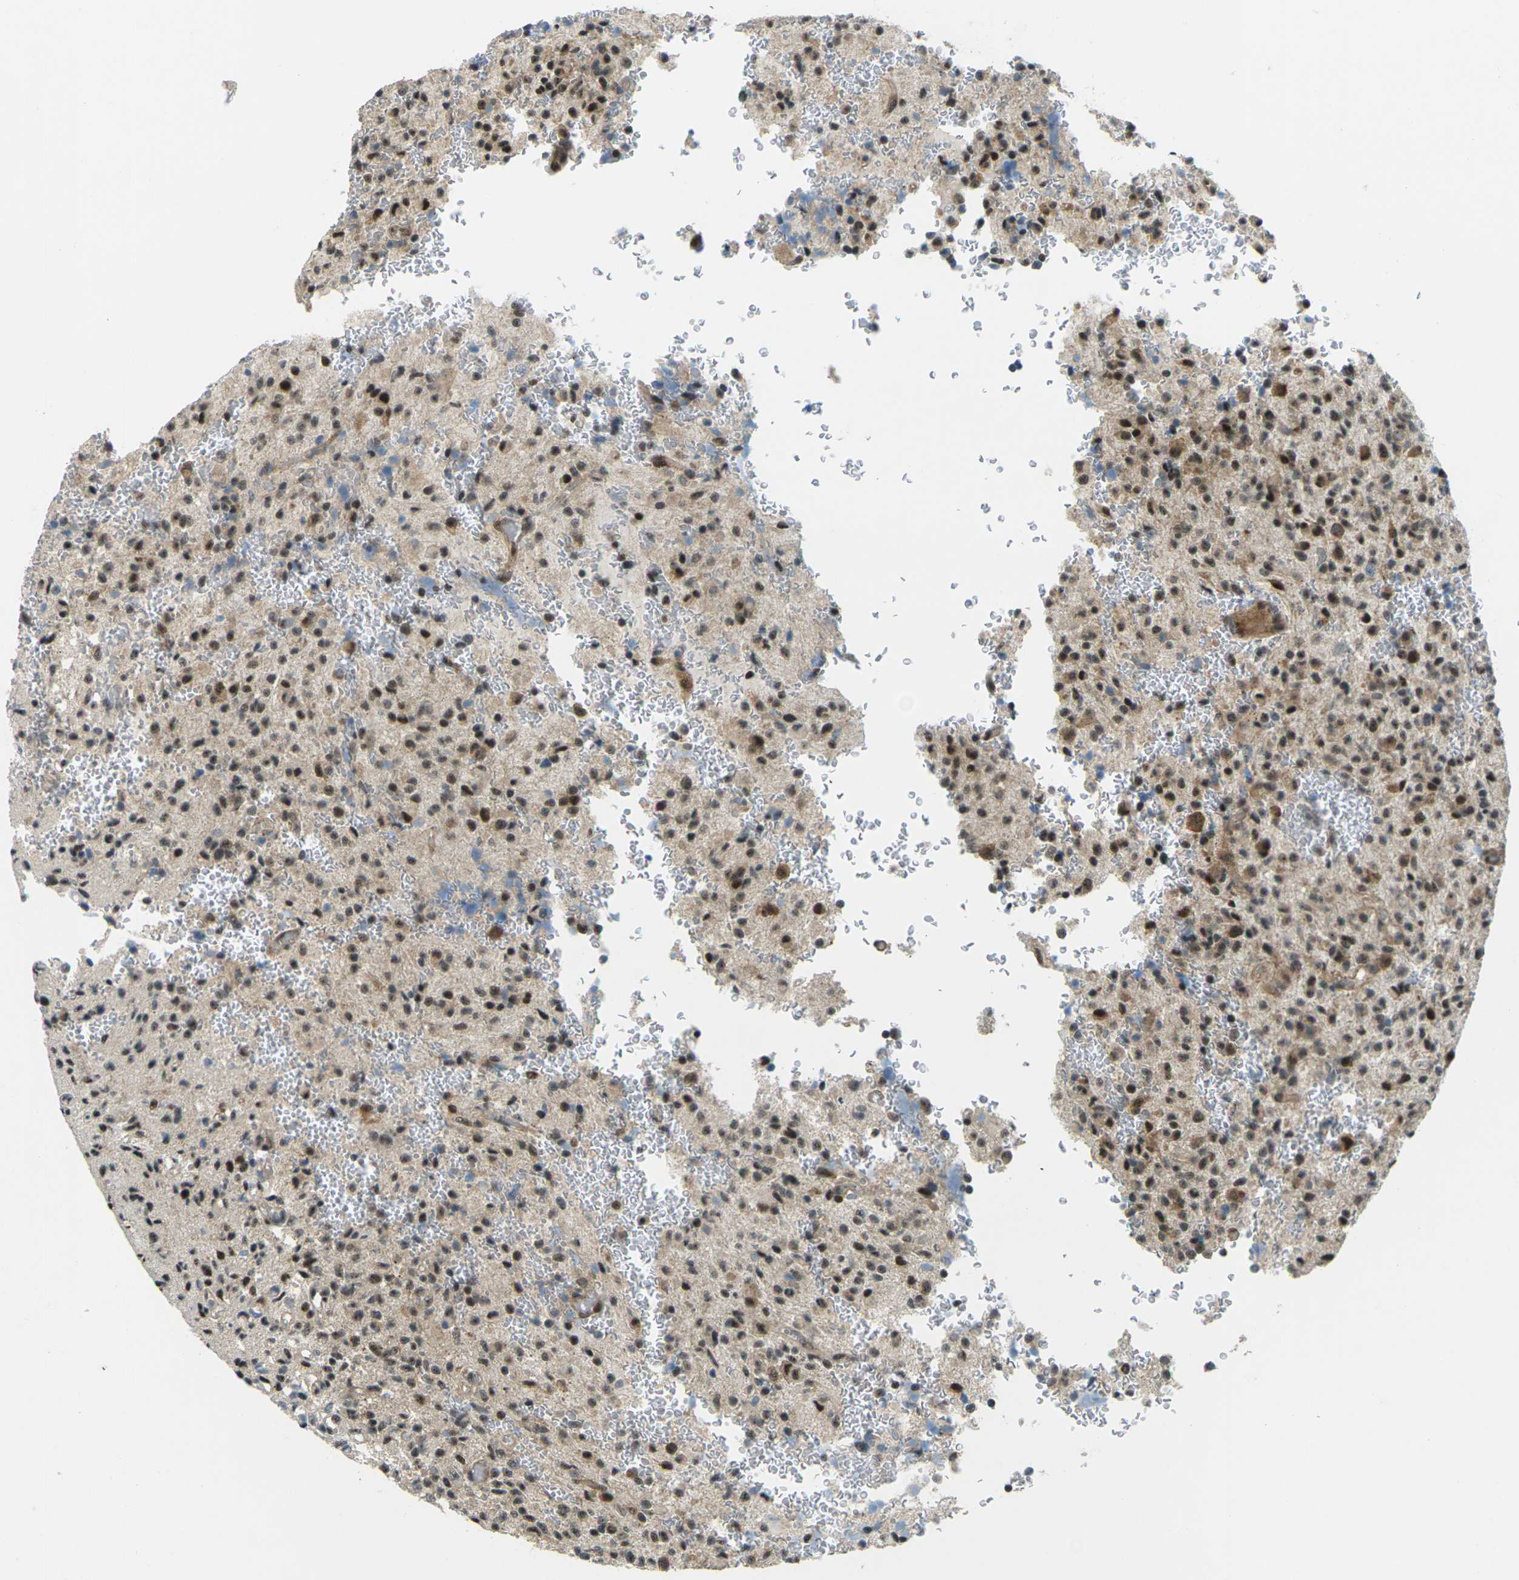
{"staining": {"intensity": "moderate", "quantity": ">75%", "location": "cytoplasmic/membranous,nuclear"}, "tissue": "glioma", "cell_type": "Tumor cells", "image_type": "cancer", "snomed": [{"axis": "morphology", "description": "Glioma, malignant, High grade"}, {"axis": "topography", "description": "Brain"}], "caption": "Immunohistochemistry (IHC) histopathology image of neoplastic tissue: human glioma stained using immunohistochemistry (IHC) exhibits medium levels of moderate protein expression localized specifically in the cytoplasmic/membranous and nuclear of tumor cells, appearing as a cytoplasmic/membranous and nuclear brown color.", "gene": "UBE2S", "patient": {"sex": "male", "age": 71}}